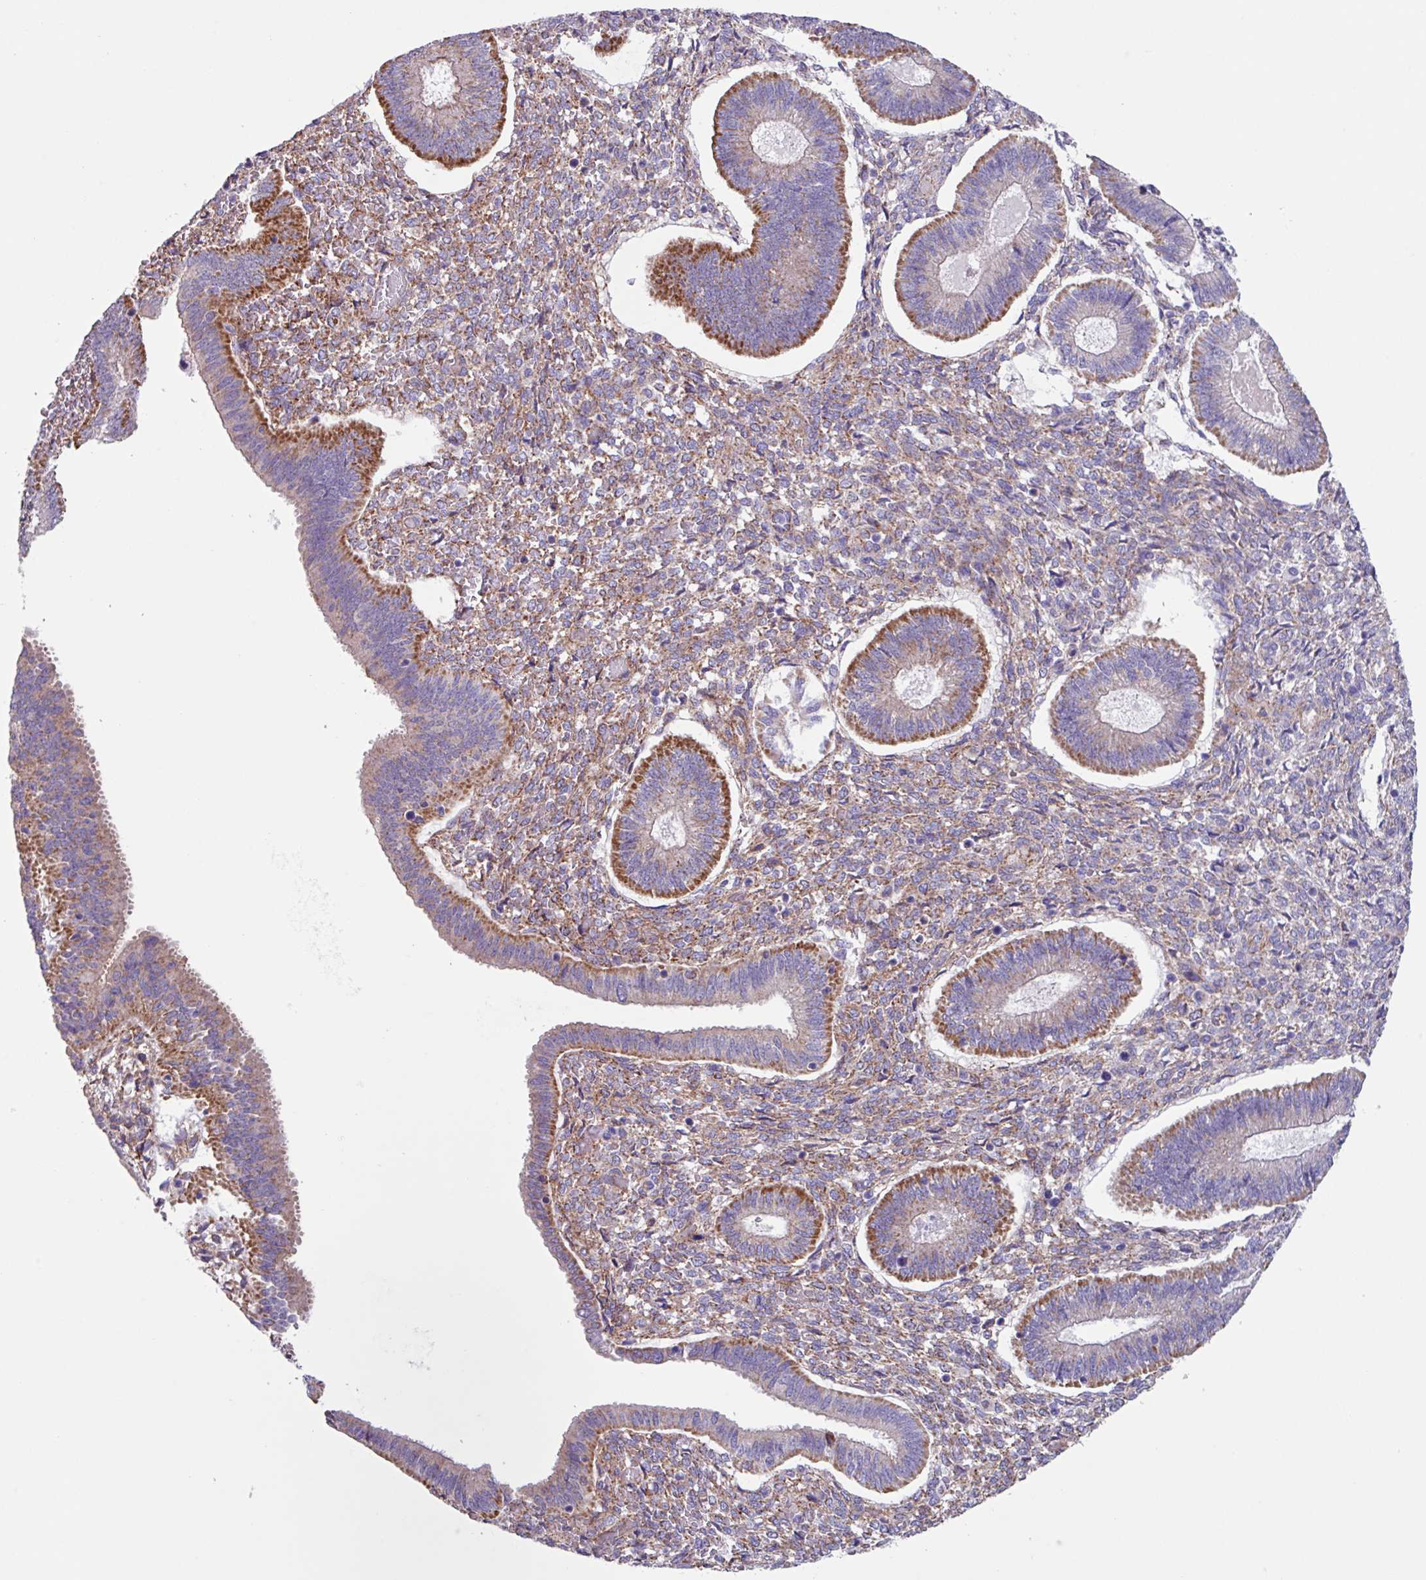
{"staining": {"intensity": "weak", "quantity": "25%-75%", "location": "cytoplasmic/membranous"}, "tissue": "endometrium", "cell_type": "Cells in endometrial stroma", "image_type": "normal", "snomed": [{"axis": "morphology", "description": "Normal tissue, NOS"}, {"axis": "topography", "description": "Endometrium"}], "caption": "Weak cytoplasmic/membranous protein expression is identified in about 25%-75% of cells in endometrial stroma in endometrium.", "gene": "OTULIN", "patient": {"sex": "female", "age": 25}}